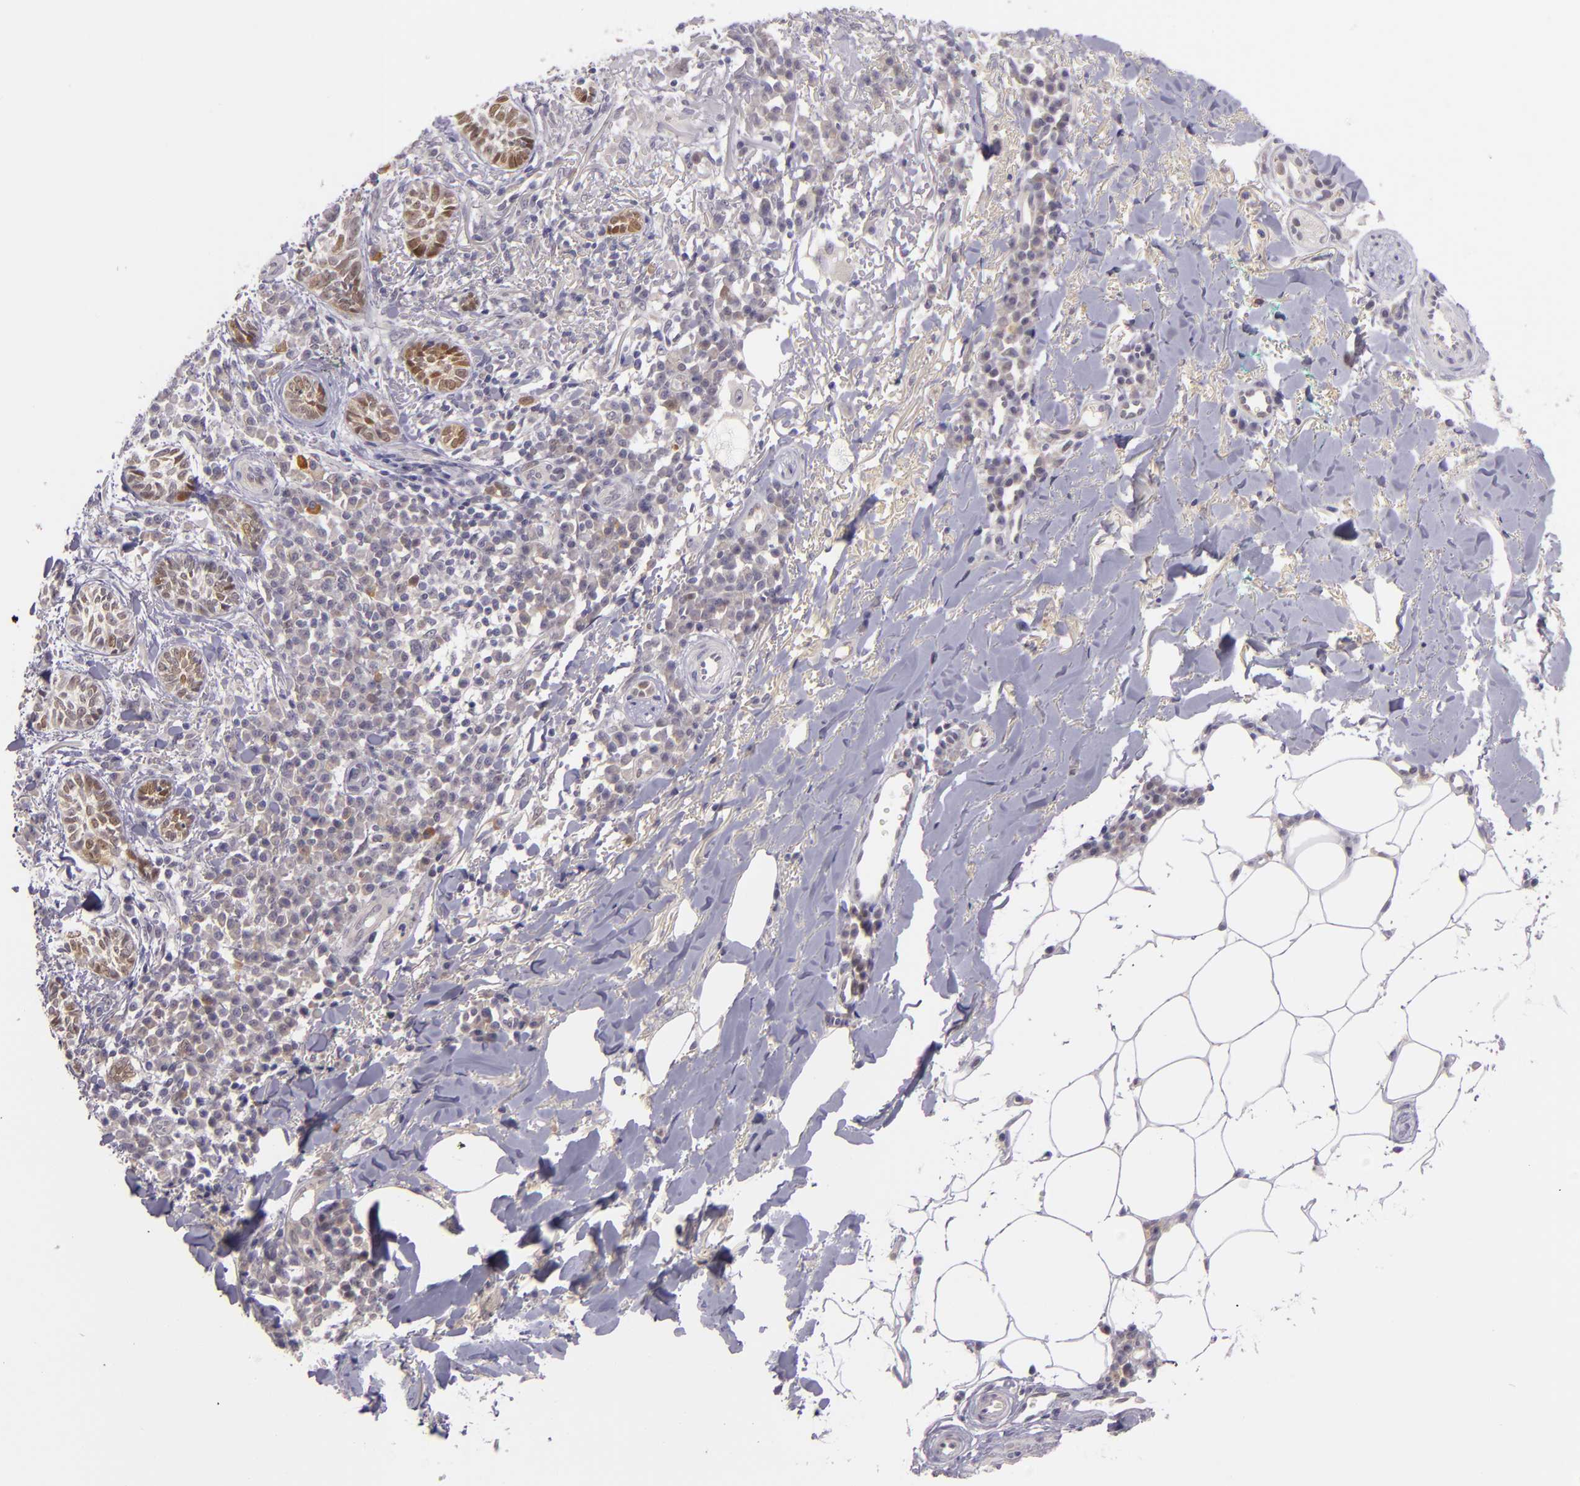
{"staining": {"intensity": "weak", "quantity": "25%-75%", "location": "cytoplasmic/membranous"}, "tissue": "skin cancer", "cell_type": "Tumor cells", "image_type": "cancer", "snomed": [{"axis": "morphology", "description": "Basal cell carcinoma"}, {"axis": "topography", "description": "Skin"}], "caption": "Skin cancer stained with a brown dye displays weak cytoplasmic/membranous positive staining in about 25%-75% of tumor cells.", "gene": "CSE1L", "patient": {"sex": "female", "age": 89}}